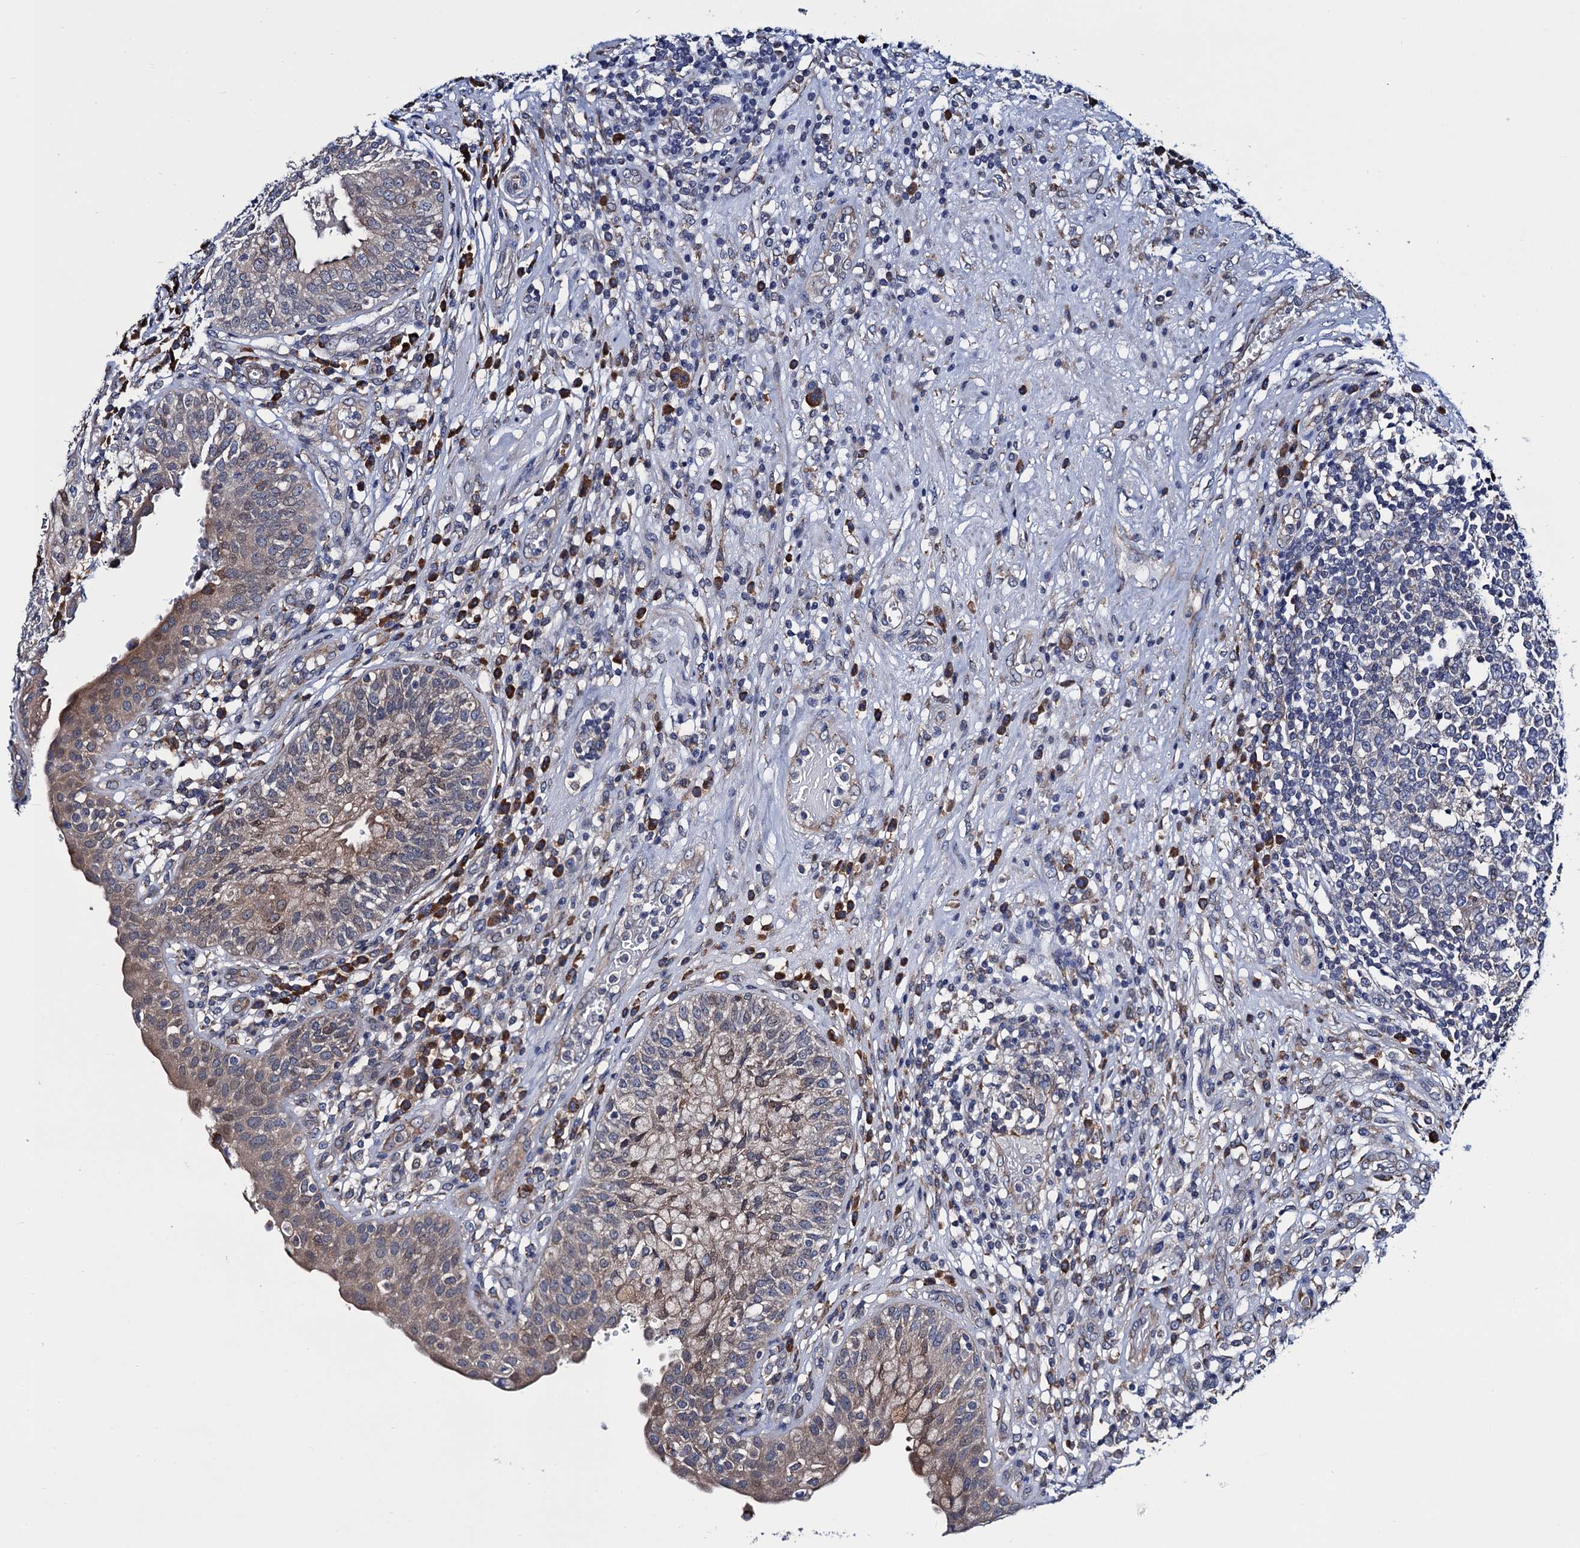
{"staining": {"intensity": "moderate", "quantity": ">75%", "location": "cytoplasmic/membranous"}, "tissue": "urinary bladder", "cell_type": "Urothelial cells", "image_type": "normal", "snomed": [{"axis": "morphology", "description": "Normal tissue, NOS"}, {"axis": "topography", "description": "Urinary bladder"}], "caption": "A medium amount of moderate cytoplasmic/membranous positivity is appreciated in about >75% of urothelial cells in unremarkable urinary bladder.", "gene": "PGLS", "patient": {"sex": "female", "age": 62}}